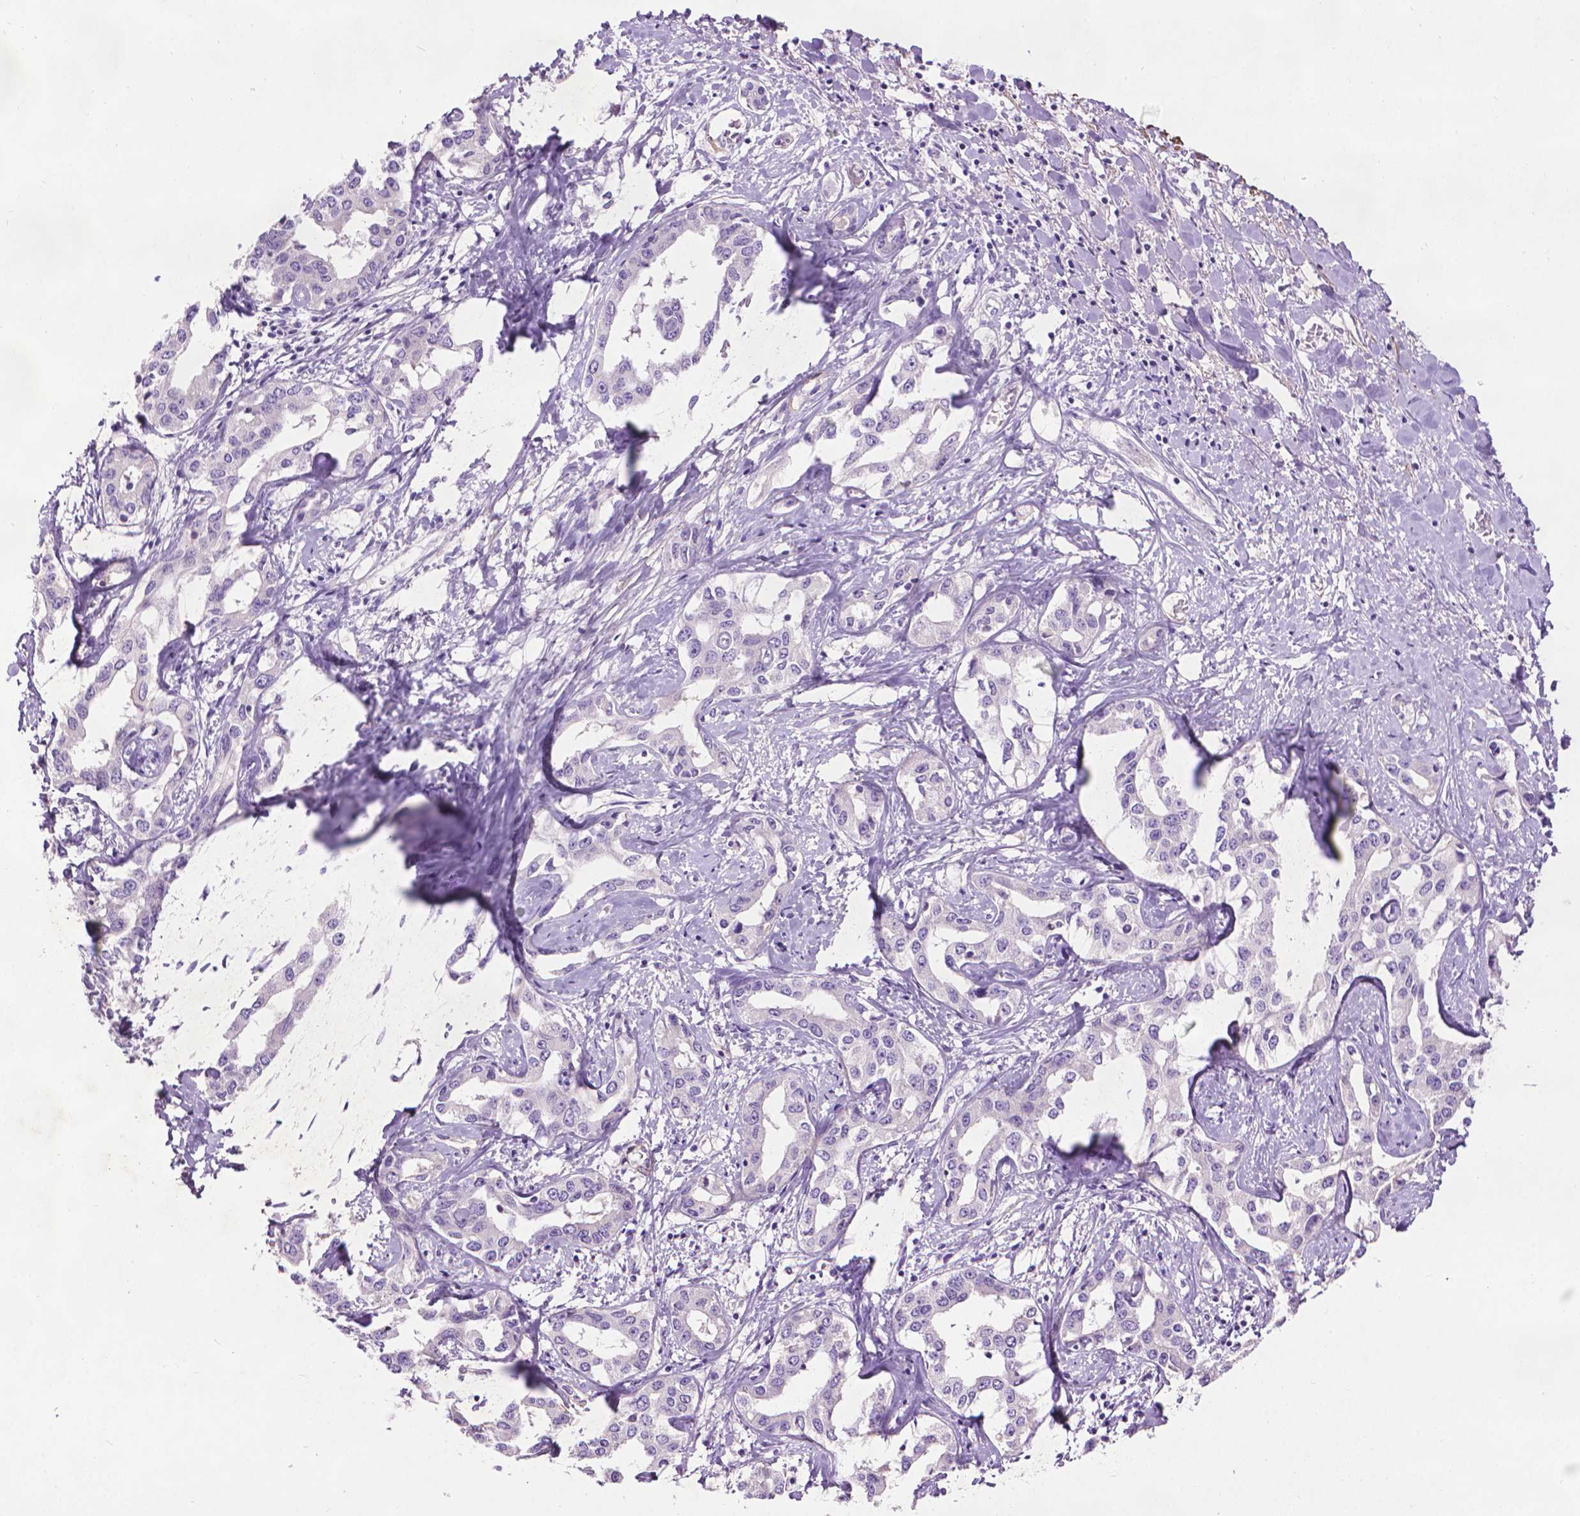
{"staining": {"intensity": "negative", "quantity": "none", "location": "none"}, "tissue": "liver cancer", "cell_type": "Tumor cells", "image_type": "cancer", "snomed": [{"axis": "morphology", "description": "Cholangiocarcinoma"}, {"axis": "topography", "description": "Liver"}], "caption": "High magnification brightfield microscopy of liver cancer stained with DAB (3,3'-diaminobenzidine) (brown) and counterstained with hematoxylin (blue): tumor cells show no significant staining.", "gene": "AQP10", "patient": {"sex": "male", "age": 59}}